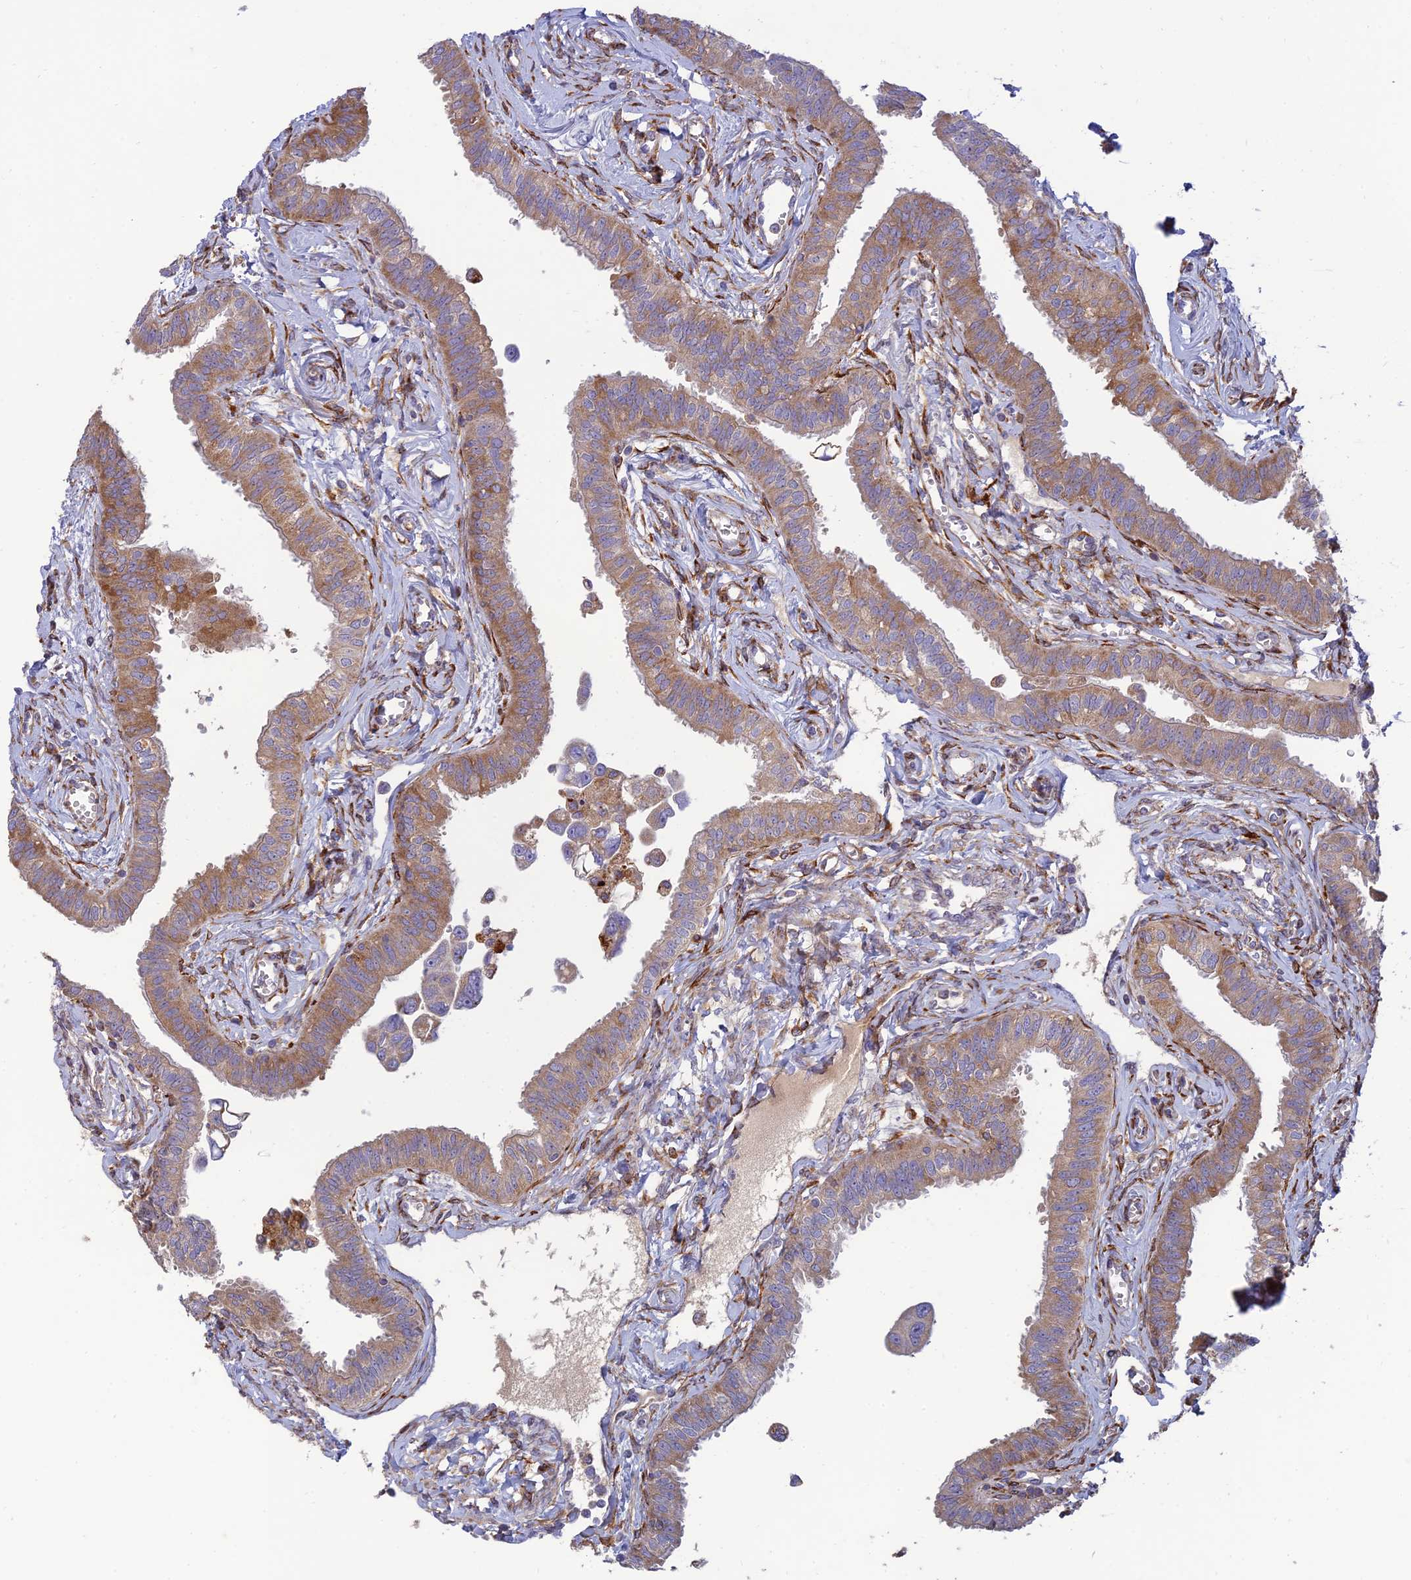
{"staining": {"intensity": "moderate", "quantity": "25%-75%", "location": "cytoplasmic/membranous"}, "tissue": "fallopian tube", "cell_type": "Glandular cells", "image_type": "normal", "snomed": [{"axis": "morphology", "description": "Normal tissue, NOS"}, {"axis": "morphology", "description": "Carcinoma, NOS"}, {"axis": "topography", "description": "Fallopian tube"}, {"axis": "topography", "description": "Ovary"}], "caption": "Brown immunohistochemical staining in benign human fallopian tube demonstrates moderate cytoplasmic/membranous positivity in approximately 25%-75% of glandular cells.", "gene": "RCN3", "patient": {"sex": "female", "age": 59}}